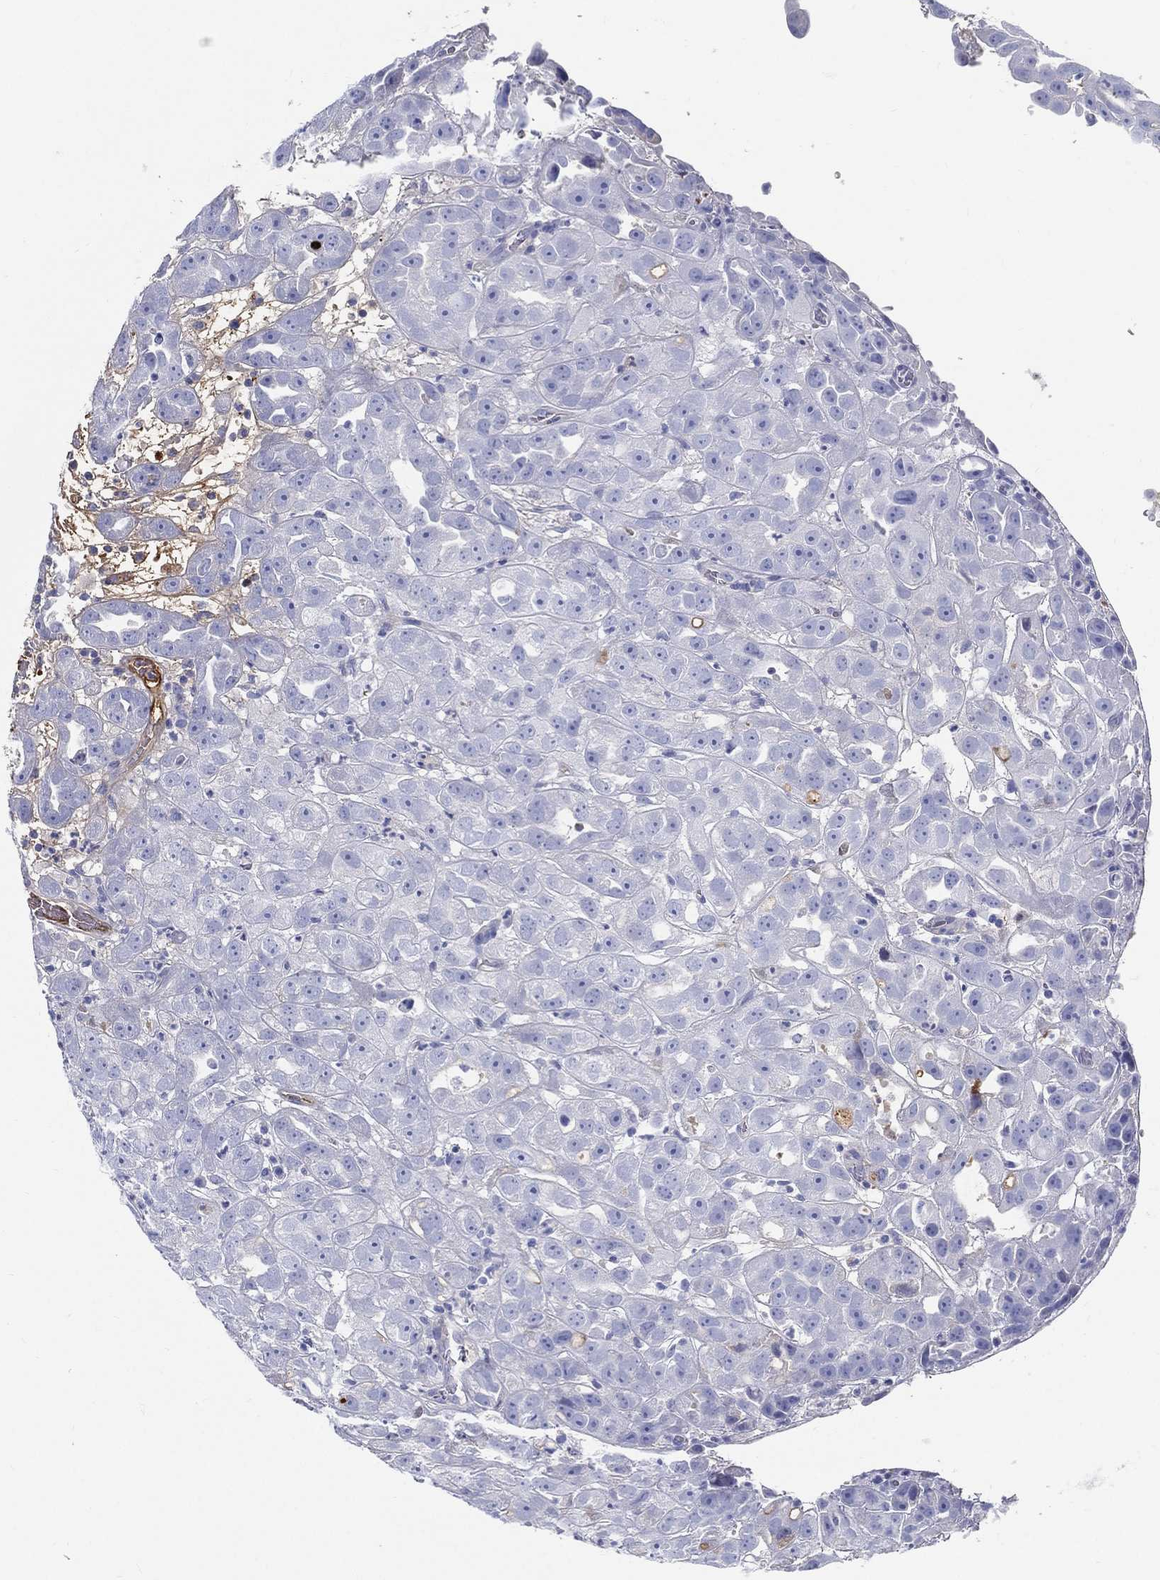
{"staining": {"intensity": "negative", "quantity": "none", "location": "none"}, "tissue": "urothelial cancer", "cell_type": "Tumor cells", "image_type": "cancer", "snomed": [{"axis": "morphology", "description": "Urothelial carcinoma, High grade"}, {"axis": "topography", "description": "Urinary bladder"}], "caption": "IHC image of urothelial cancer stained for a protein (brown), which shows no expression in tumor cells. (Stains: DAB immunohistochemistry with hematoxylin counter stain, Microscopy: brightfield microscopy at high magnification).", "gene": "IFNB1", "patient": {"sex": "female", "age": 41}}